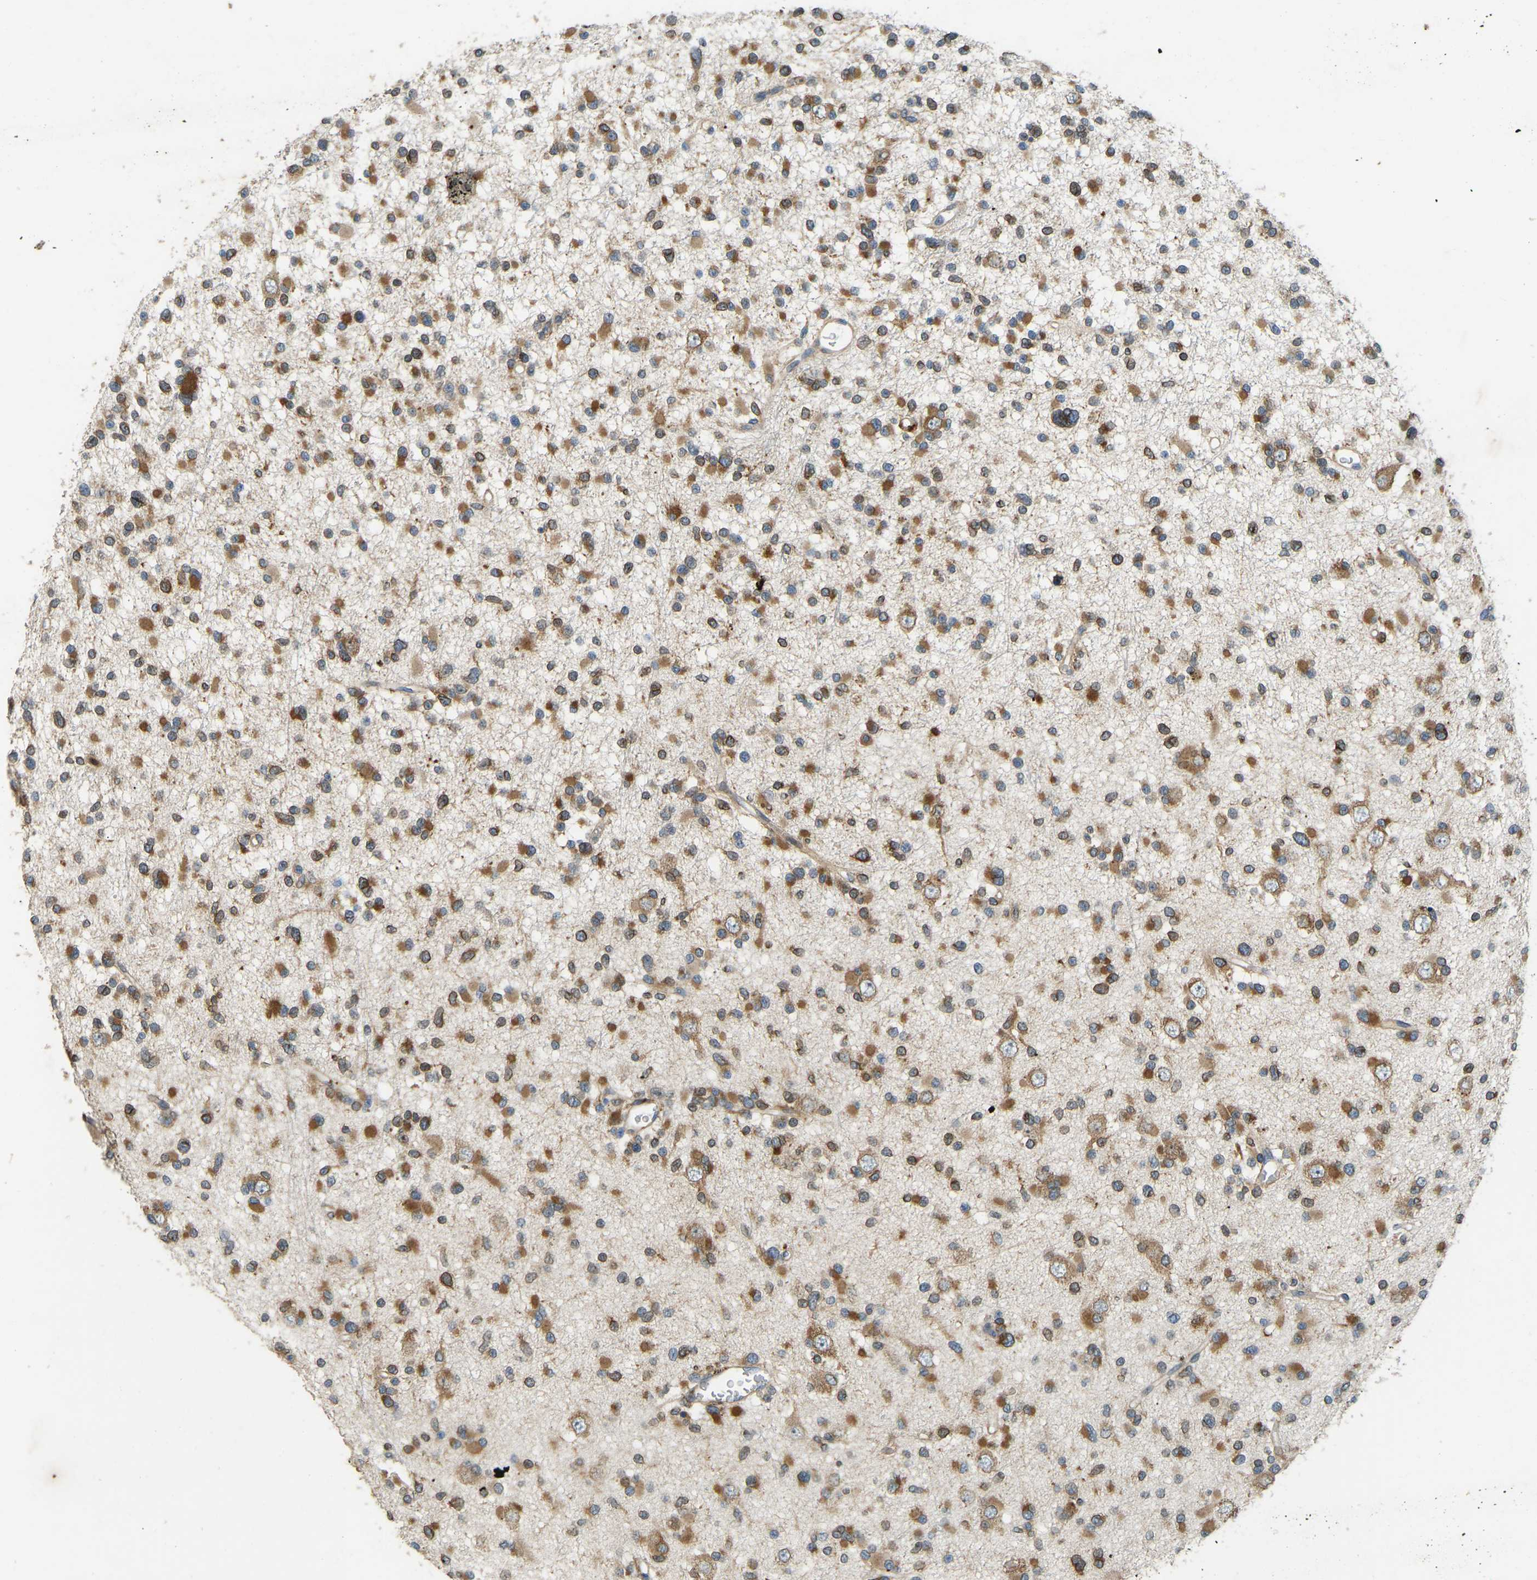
{"staining": {"intensity": "moderate", "quantity": ">75%", "location": "cytoplasmic/membranous"}, "tissue": "glioma", "cell_type": "Tumor cells", "image_type": "cancer", "snomed": [{"axis": "morphology", "description": "Glioma, malignant, Low grade"}, {"axis": "topography", "description": "Brain"}], "caption": "IHC photomicrograph of neoplastic tissue: human glioma stained using IHC displays medium levels of moderate protein expression localized specifically in the cytoplasmic/membranous of tumor cells, appearing as a cytoplasmic/membranous brown color.", "gene": "OS9", "patient": {"sex": "female", "age": 22}}